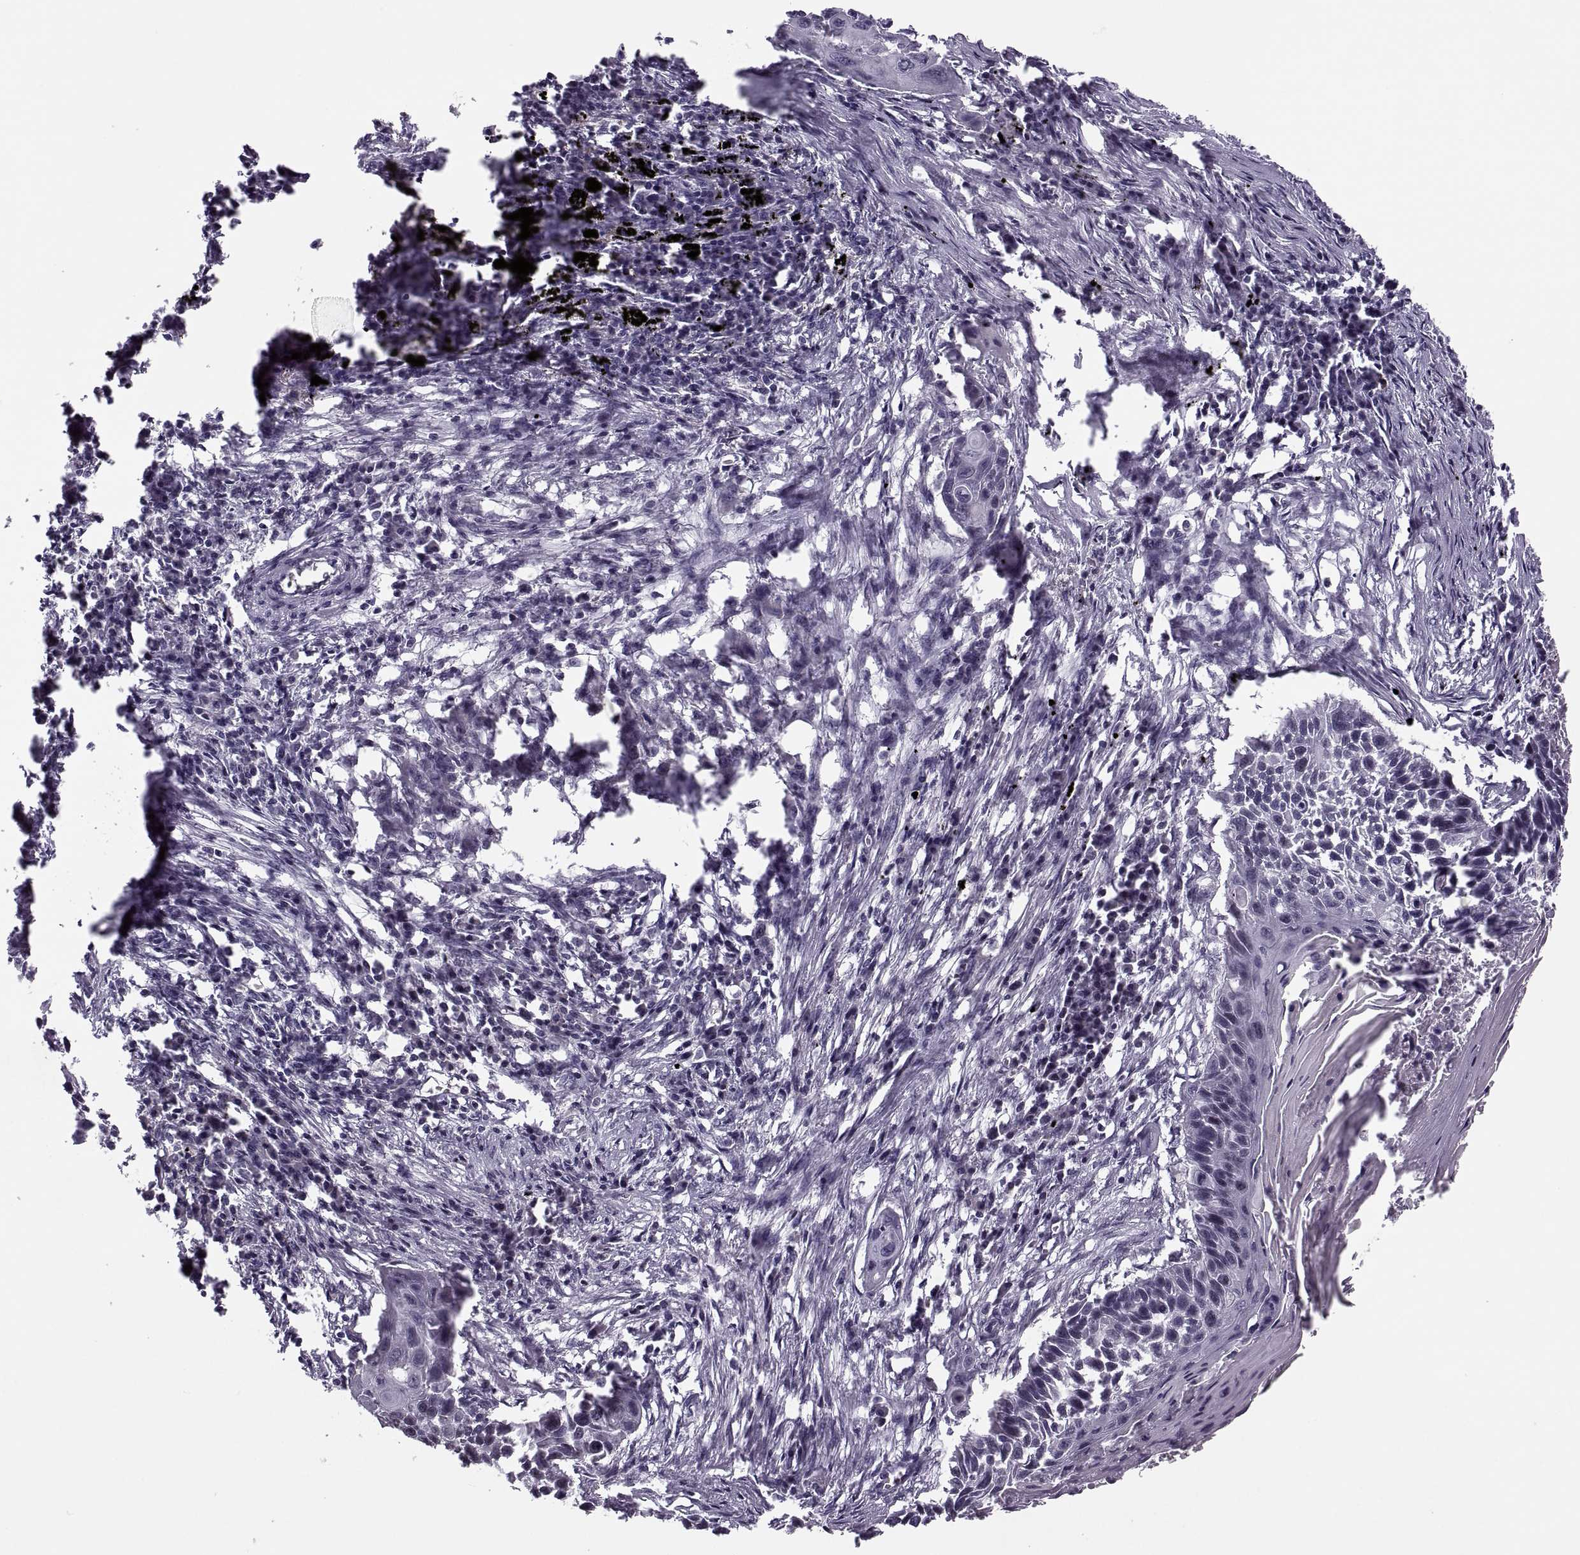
{"staining": {"intensity": "negative", "quantity": "none", "location": "none"}, "tissue": "lung cancer", "cell_type": "Tumor cells", "image_type": "cancer", "snomed": [{"axis": "morphology", "description": "Squamous cell carcinoma, NOS"}, {"axis": "topography", "description": "Lung"}], "caption": "A photomicrograph of squamous cell carcinoma (lung) stained for a protein reveals no brown staining in tumor cells.", "gene": "CACNA1F", "patient": {"sex": "male", "age": 78}}